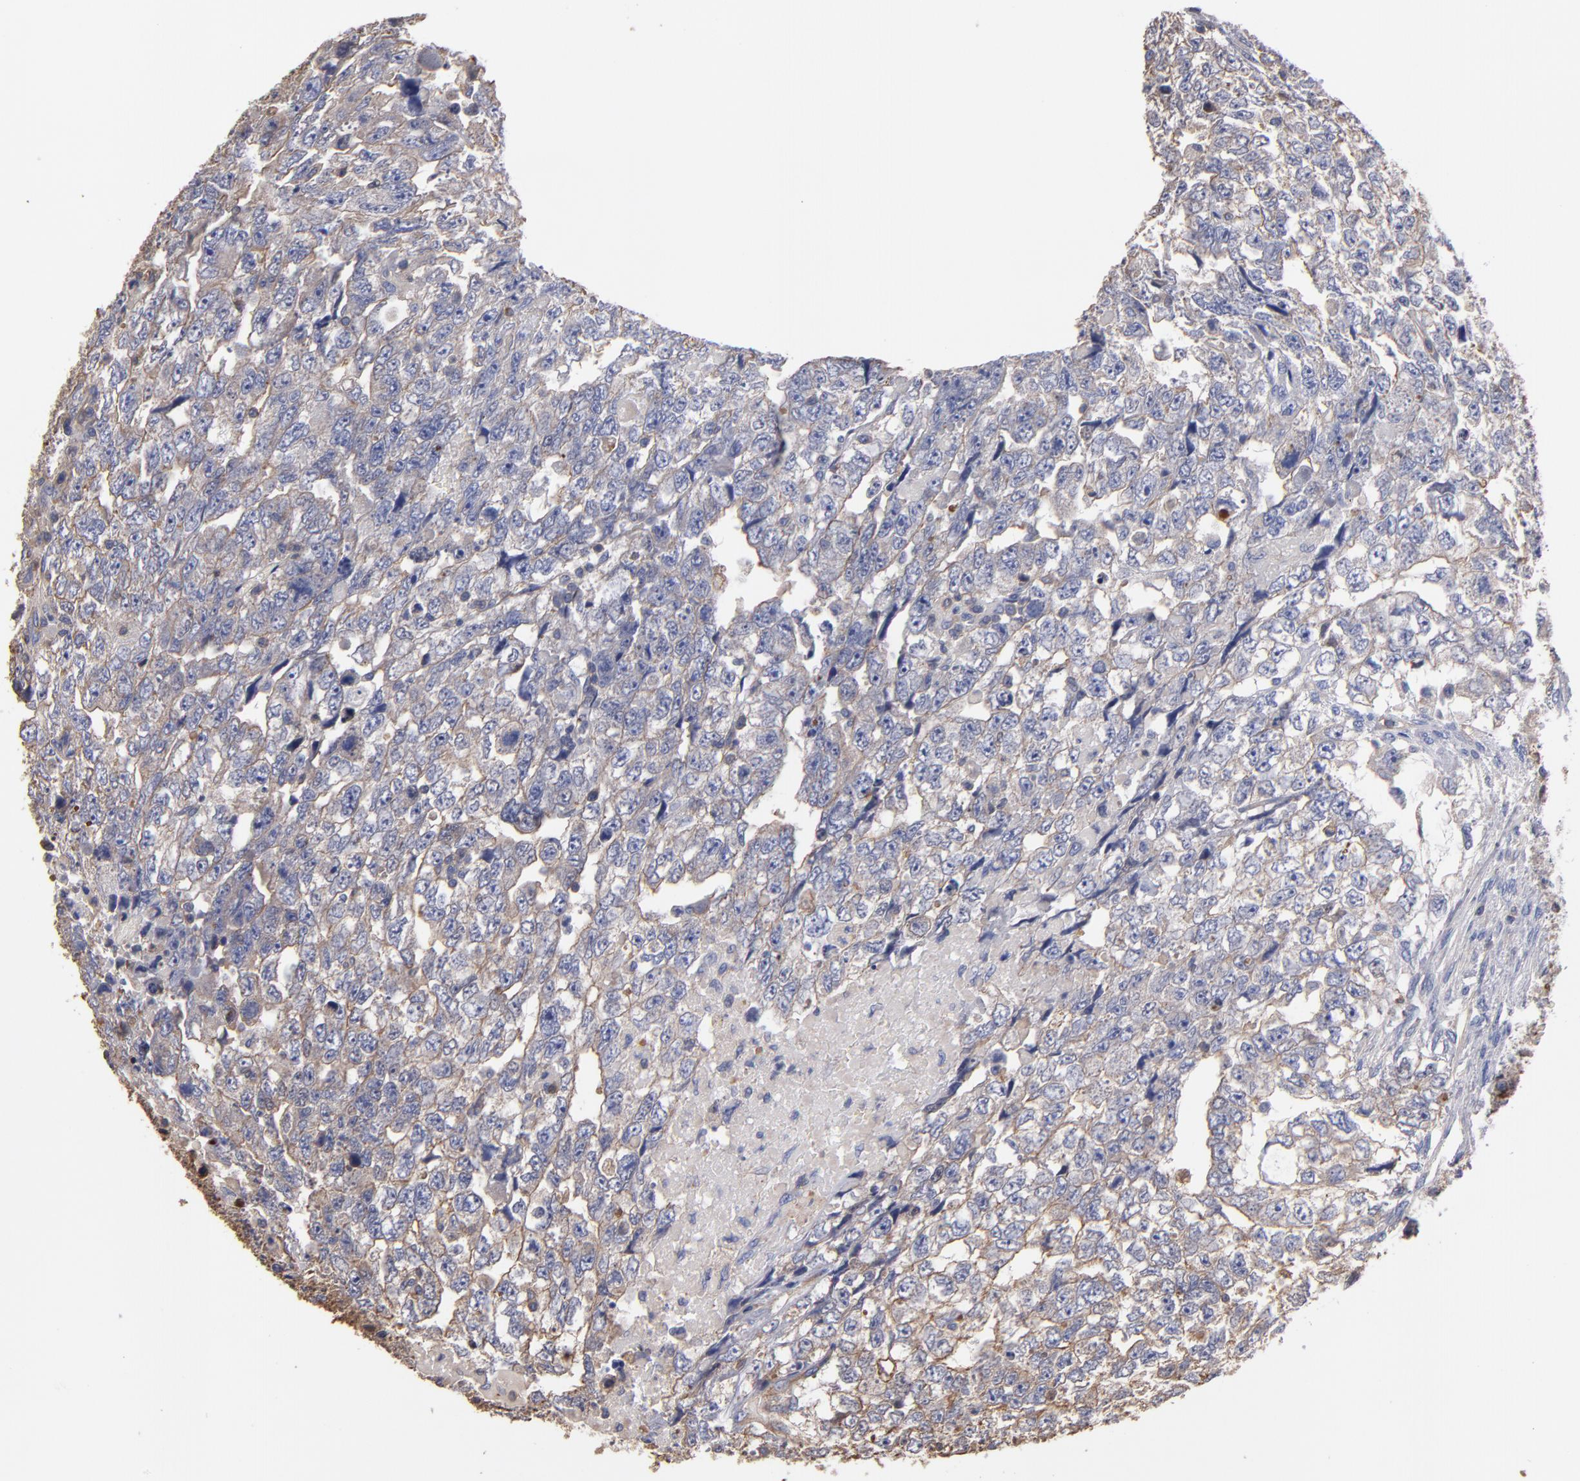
{"staining": {"intensity": "weak", "quantity": "25%-75%", "location": "cytoplasmic/membranous"}, "tissue": "testis cancer", "cell_type": "Tumor cells", "image_type": "cancer", "snomed": [{"axis": "morphology", "description": "Carcinoma, Embryonal, NOS"}, {"axis": "topography", "description": "Testis"}], "caption": "Testis cancer stained with DAB (3,3'-diaminobenzidine) IHC shows low levels of weak cytoplasmic/membranous positivity in about 25%-75% of tumor cells.", "gene": "ESYT2", "patient": {"sex": "male", "age": 36}}